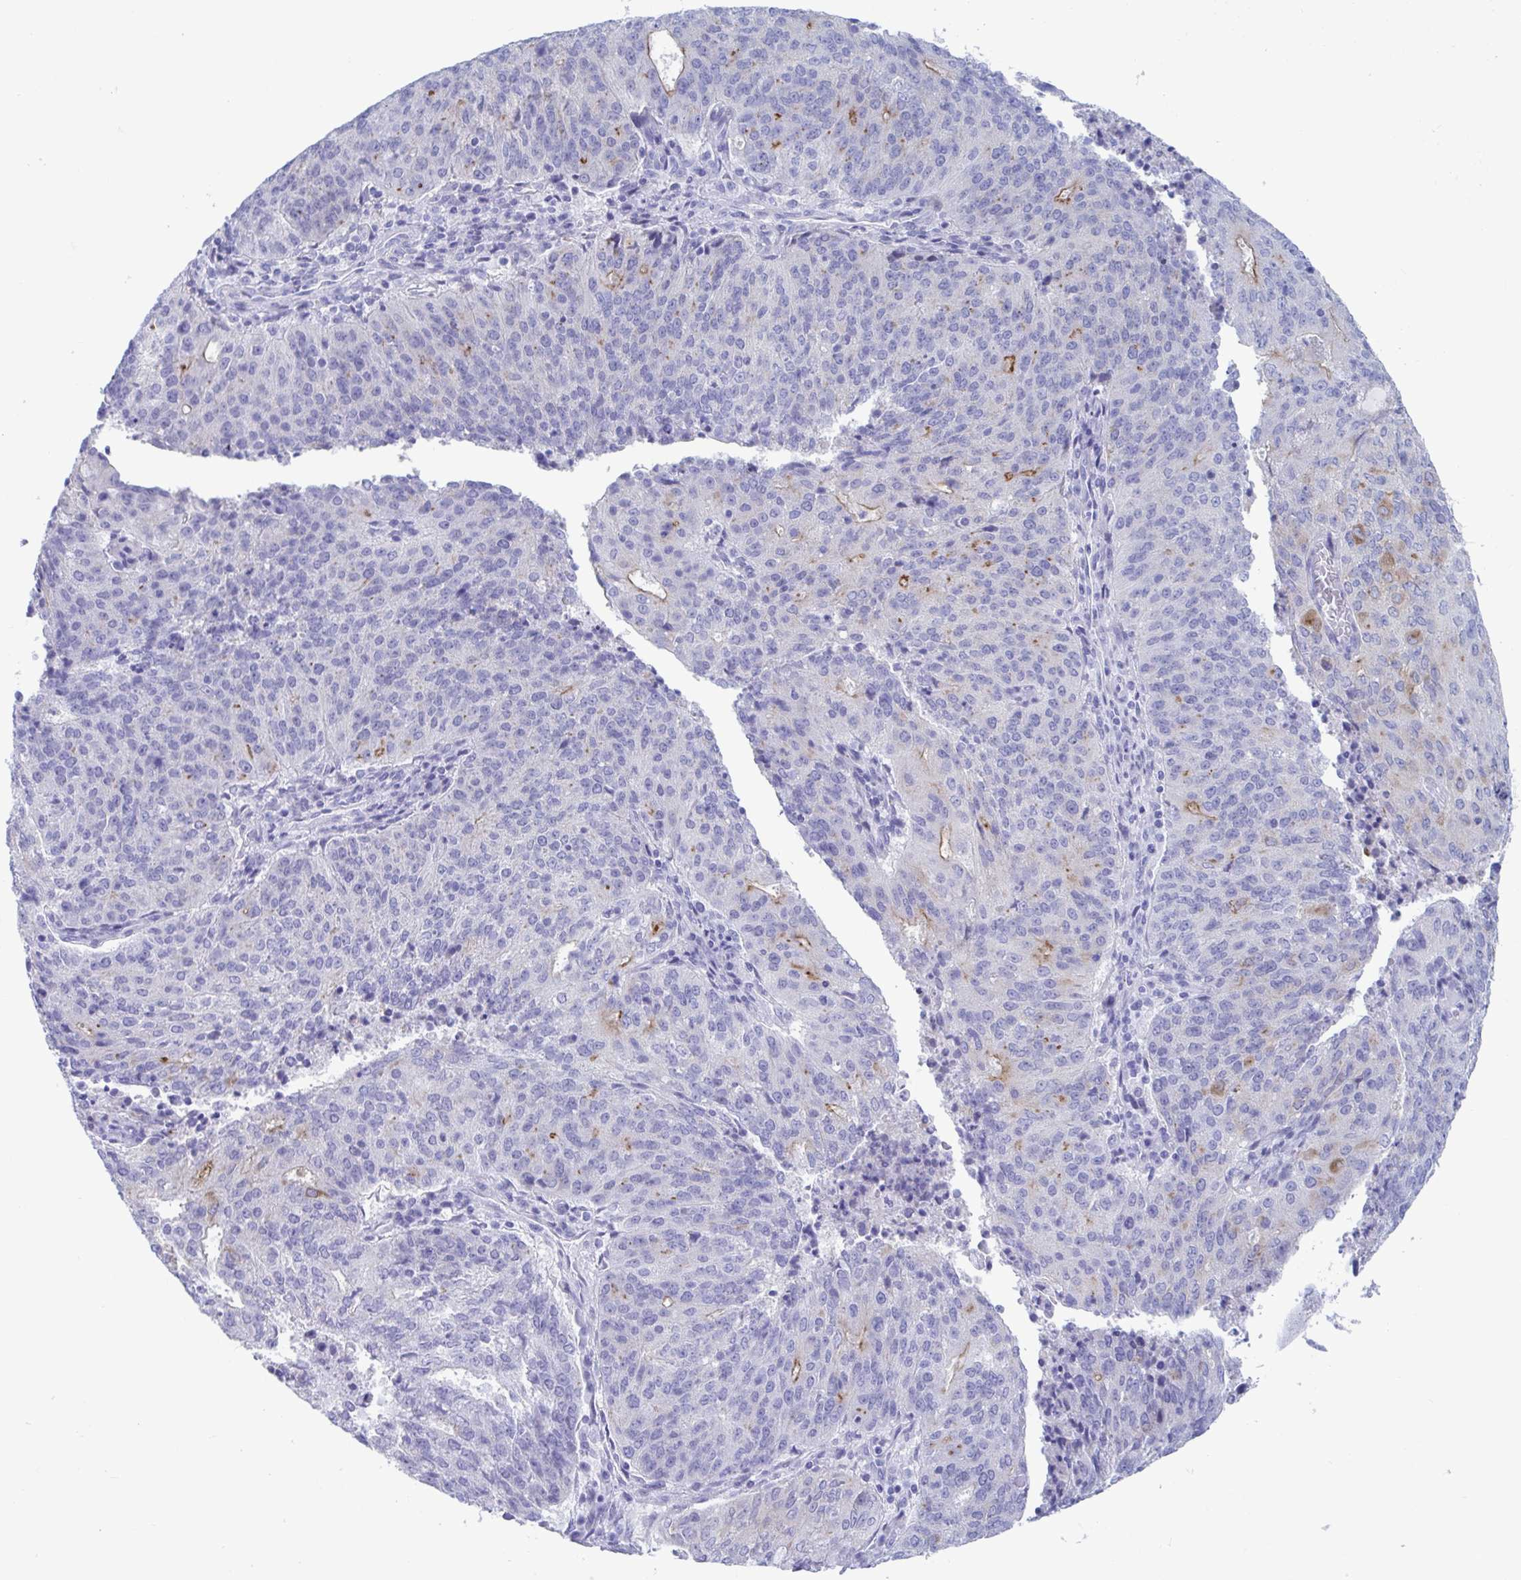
{"staining": {"intensity": "moderate", "quantity": "<25%", "location": "cytoplasmic/membranous"}, "tissue": "endometrial cancer", "cell_type": "Tumor cells", "image_type": "cancer", "snomed": [{"axis": "morphology", "description": "Adenocarcinoma, NOS"}, {"axis": "topography", "description": "Endometrium"}], "caption": "Tumor cells display low levels of moderate cytoplasmic/membranous staining in approximately <25% of cells in endometrial cancer. (DAB (3,3'-diaminobenzidine) = brown stain, brightfield microscopy at high magnification).", "gene": "TTC30B", "patient": {"sex": "female", "age": 82}}